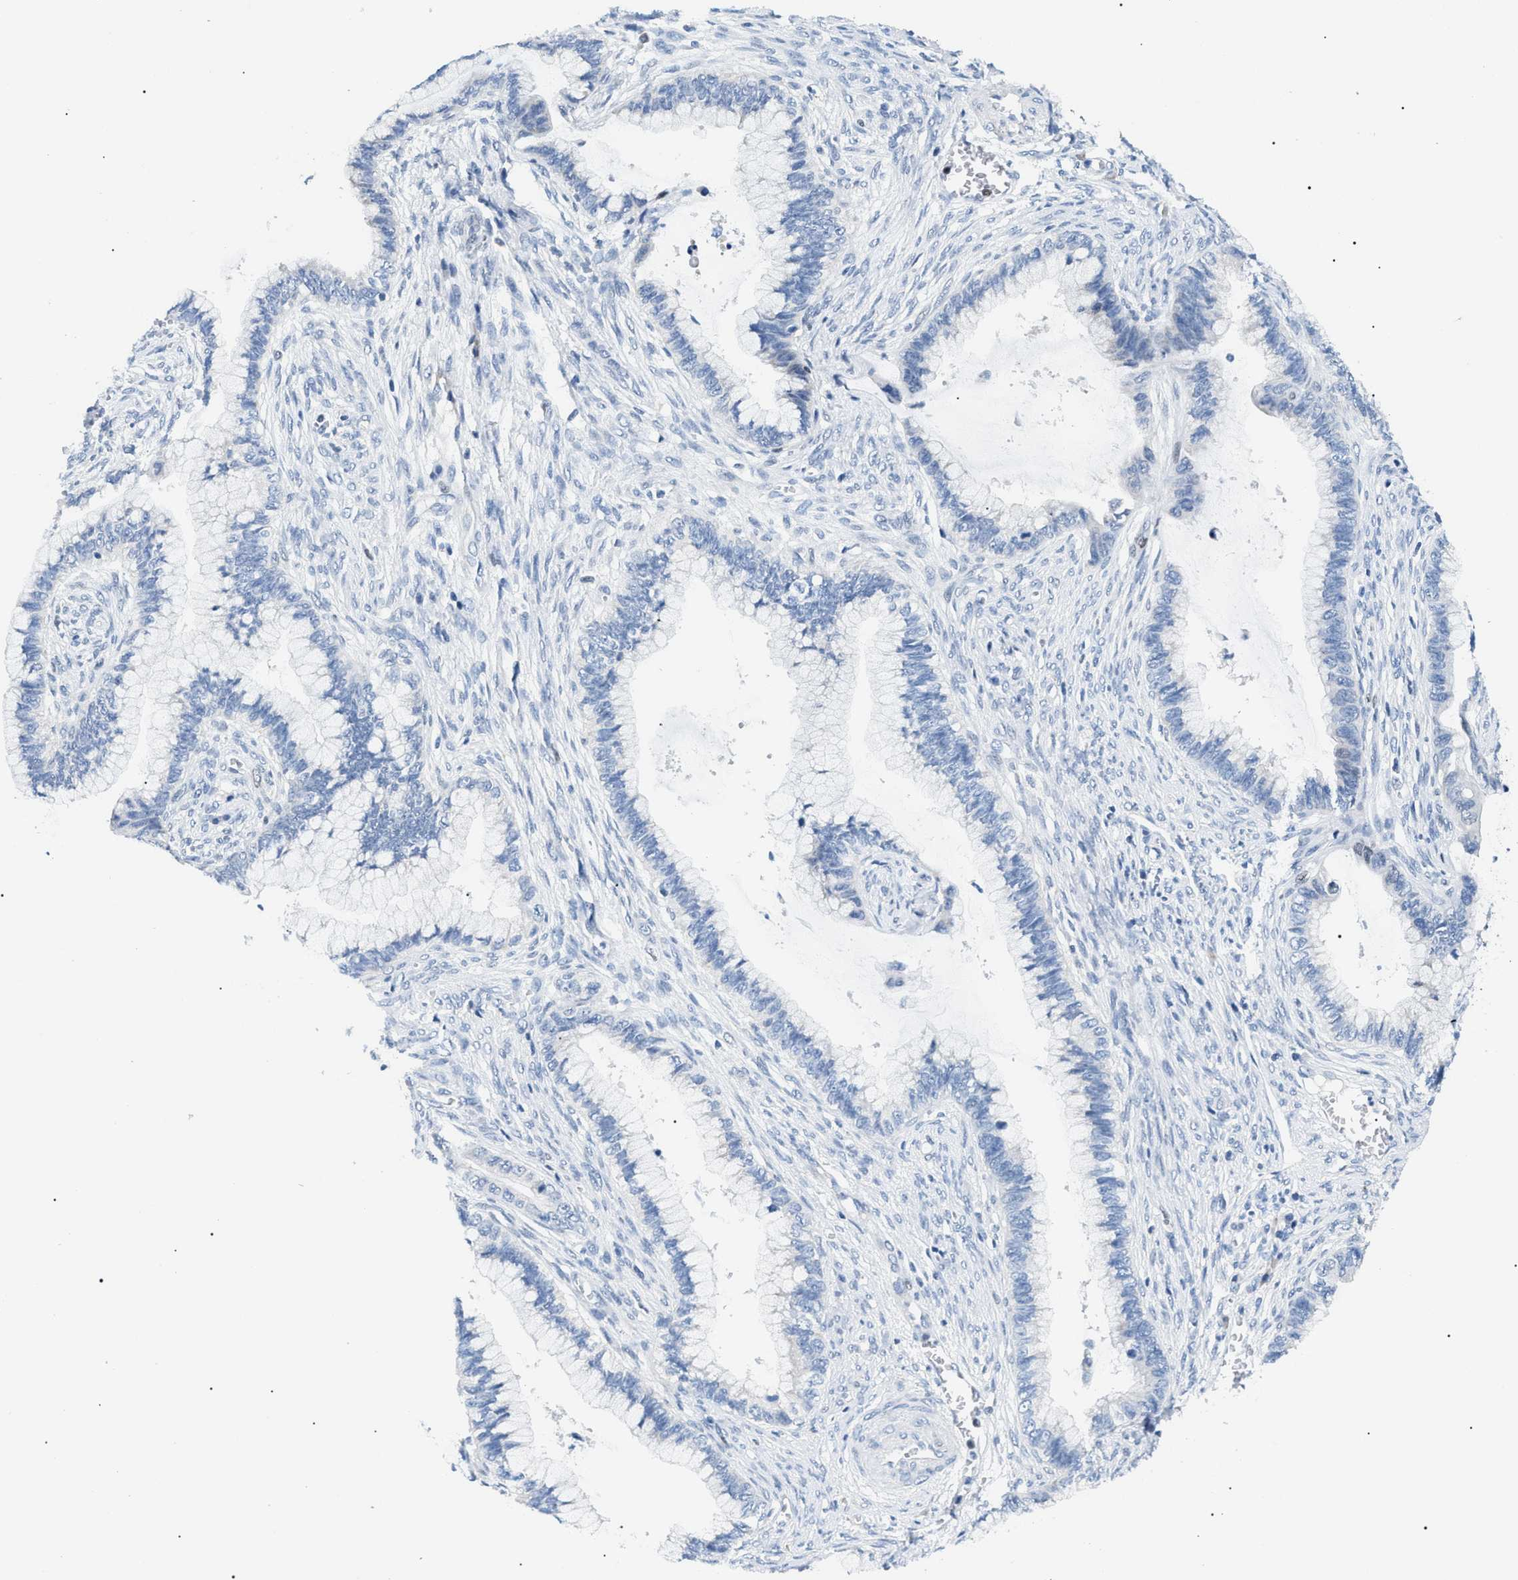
{"staining": {"intensity": "negative", "quantity": "none", "location": "none"}, "tissue": "cervical cancer", "cell_type": "Tumor cells", "image_type": "cancer", "snomed": [{"axis": "morphology", "description": "Adenocarcinoma, NOS"}, {"axis": "topography", "description": "Cervix"}], "caption": "Cervical adenocarcinoma was stained to show a protein in brown. There is no significant staining in tumor cells. (DAB (3,3'-diaminobenzidine) immunohistochemistry (IHC) visualized using brightfield microscopy, high magnification).", "gene": "SMARCC1", "patient": {"sex": "female", "age": 44}}